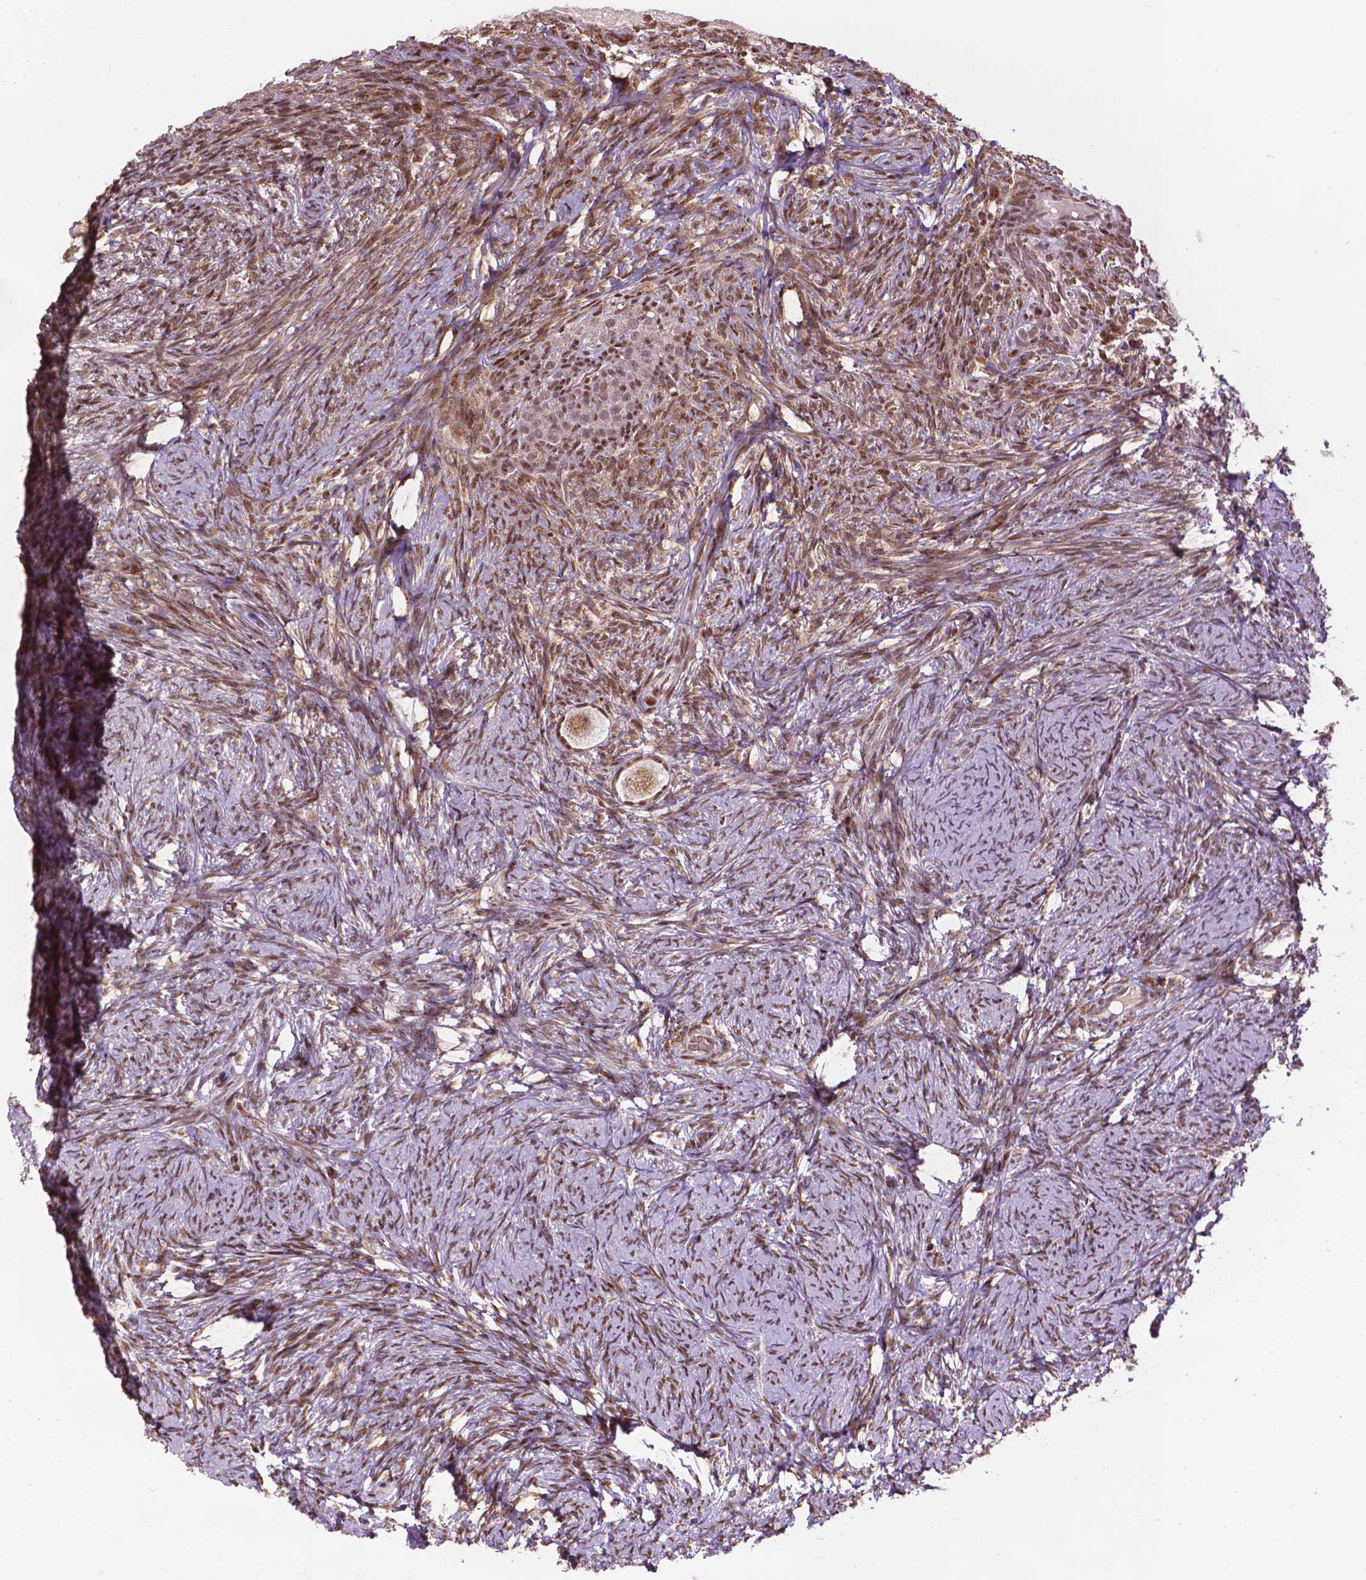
{"staining": {"intensity": "moderate", "quantity": ">75%", "location": "cytoplasmic/membranous,nuclear"}, "tissue": "ovary", "cell_type": "Follicle cells", "image_type": "normal", "snomed": [{"axis": "morphology", "description": "Normal tissue, NOS"}, {"axis": "topography", "description": "Ovary"}], "caption": "Immunohistochemistry (IHC) histopathology image of benign human ovary stained for a protein (brown), which exhibits medium levels of moderate cytoplasmic/membranous,nuclear expression in about >75% of follicle cells.", "gene": "ZNF41", "patient": {"sex": "female", "age": 34}}